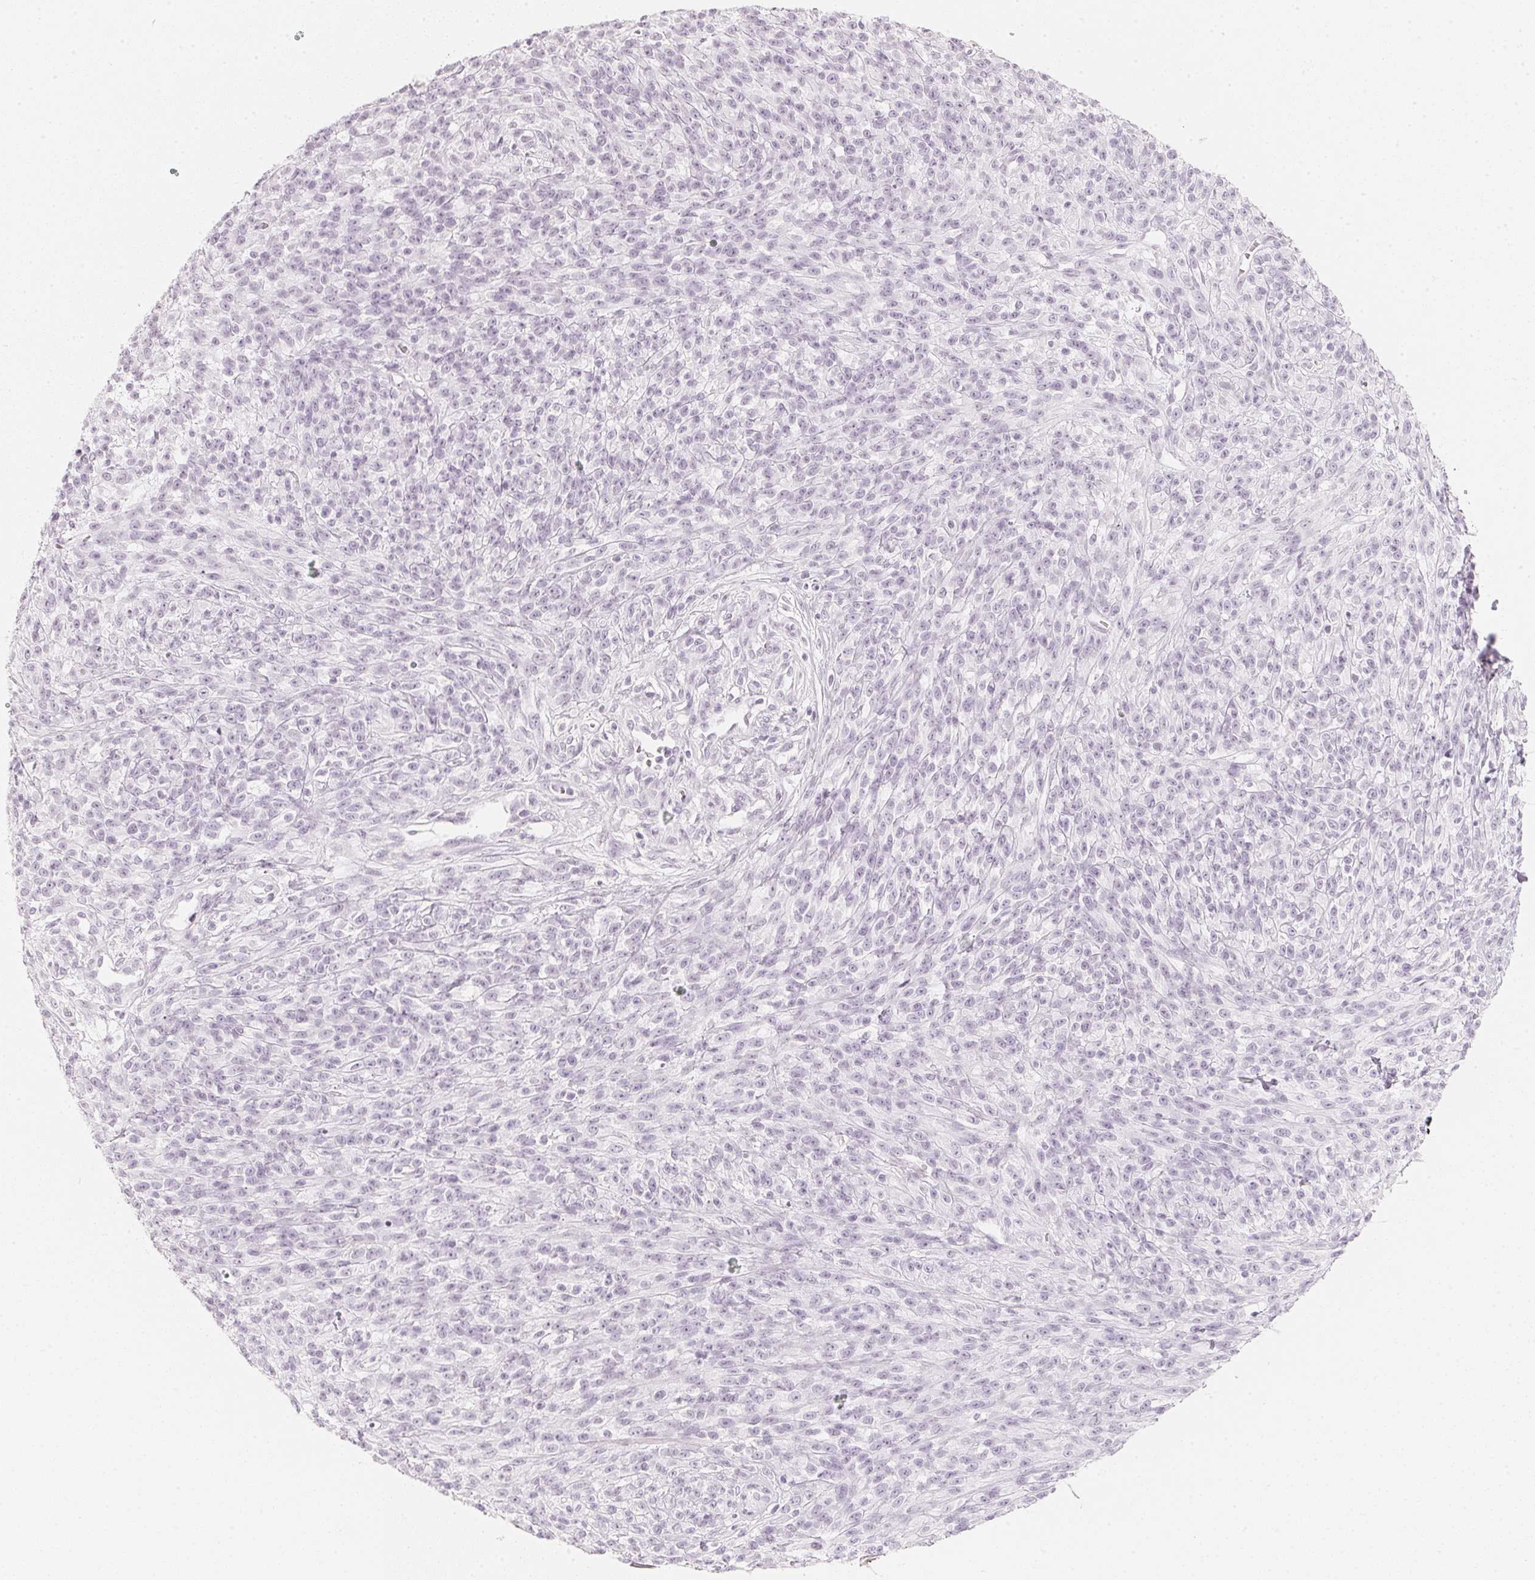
{"staining": {"intensity": "negative", "quantity": "none", "location": "none"}, "tissue": "melanoma", "cell_type": "Tumor cells", "image_type": "cancer", "snomed": [{"axis": "morphology", "description": "Malignant melanoma, NOS"}, {"axis": "topography", "description": "Skin"}, {"axis": "topography", "description": "Skin of trunk"}], "caption": "Tumor cells show no significant positivity in melanoma.", "gene": "SLC22A8", "patient": {"sex": "male", "age": 74}}